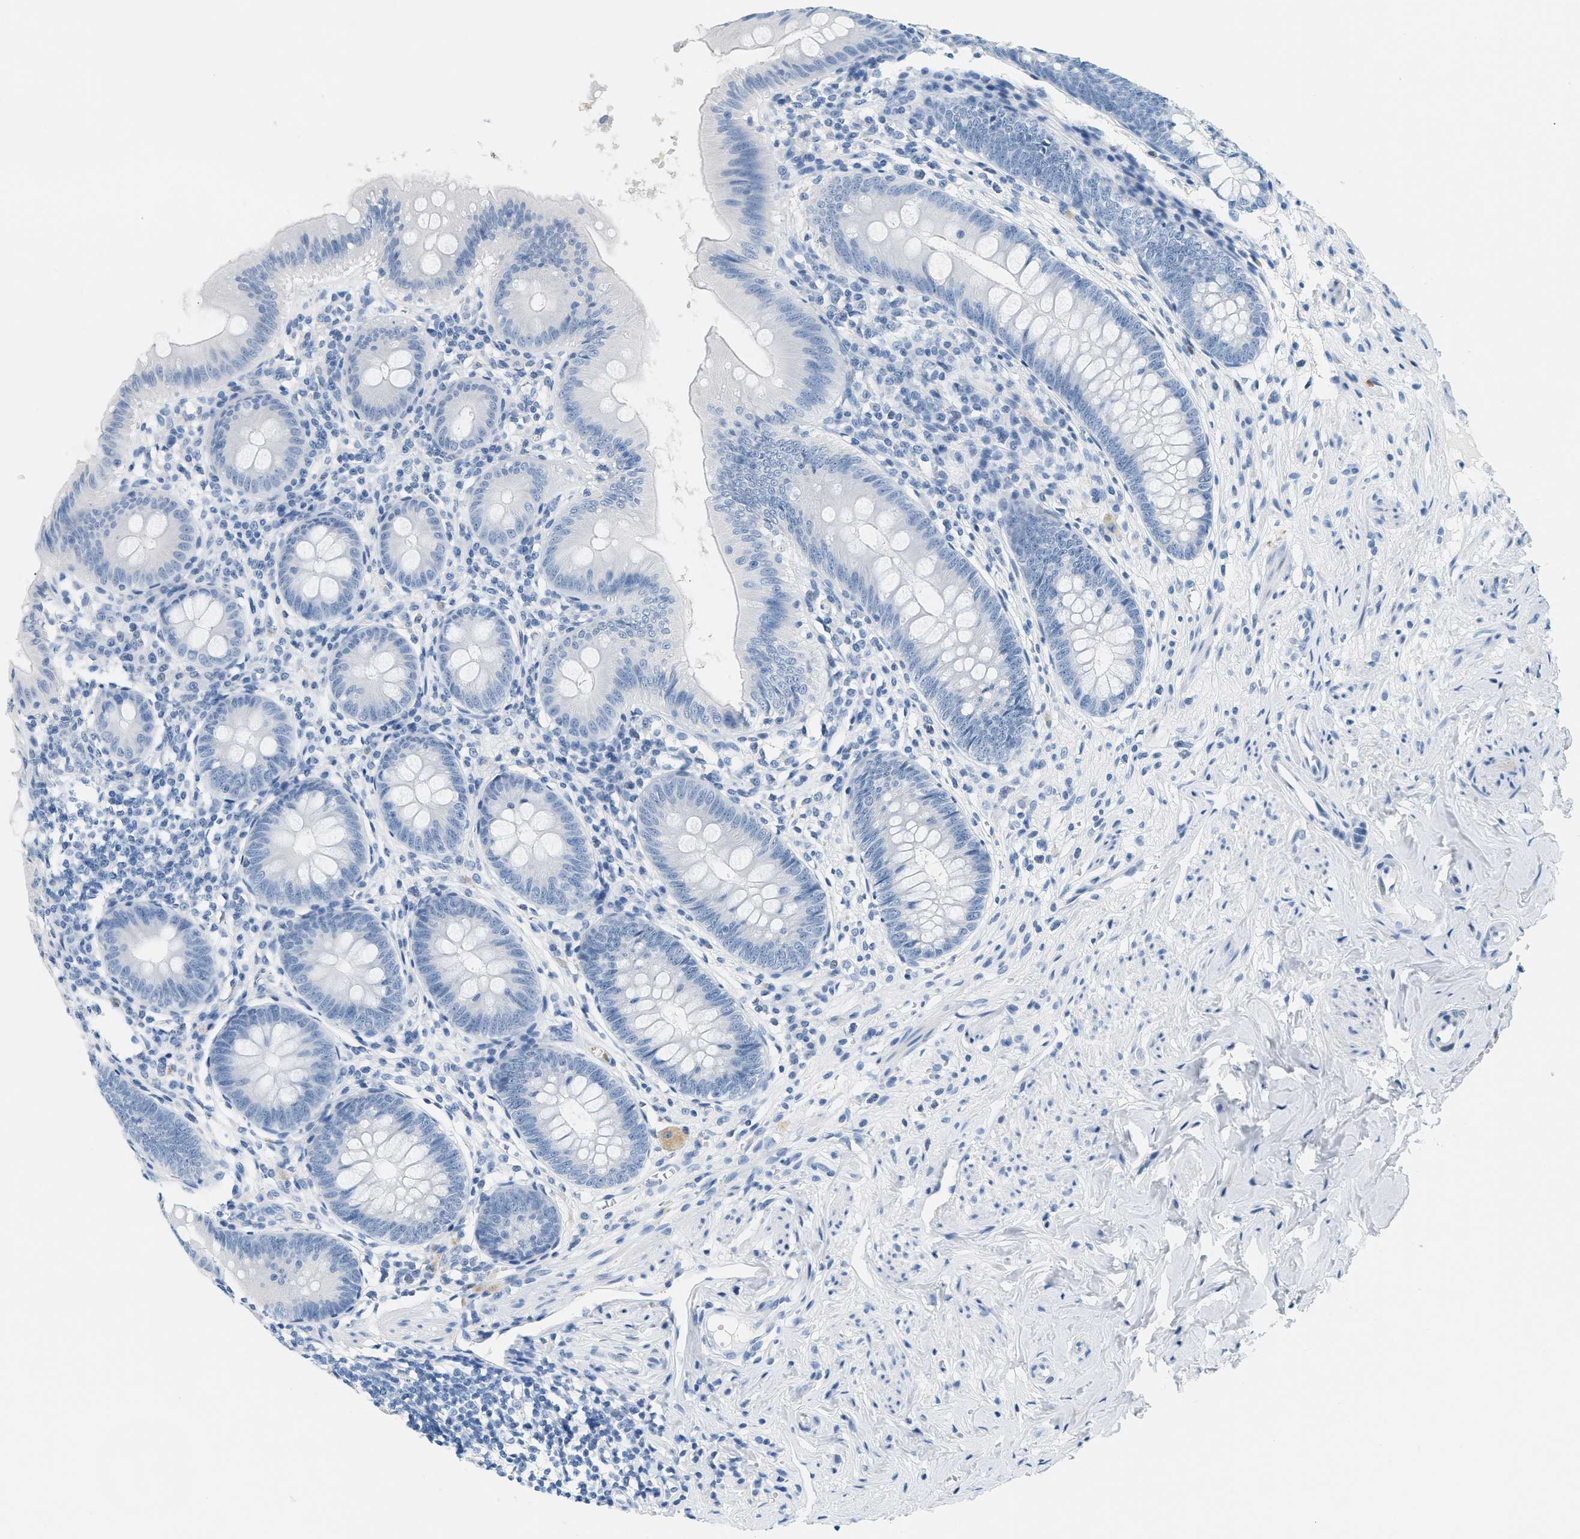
{"staining": {"intensity": "negative", "quantity": "none", "location": "none"}, "tissue": "appendix", "cell_type": "Glandular cells", "image_type": "normal", "snomed": [{"axis": "morphology", "description": "Normal tissue, NOS"}, {"axis": "topography", "description": "Appendix"}], "caption": "Immunohistochemistry (IHC) histopathology image of benign human appendix stained for a protein (brown), which reveals no positivity in glandular cells. (Immunohistochemistry (IHC), brightfield microscopy, high magnification).", "gene": "LCN2", "patient": {"sex": "male", "age": 56}}